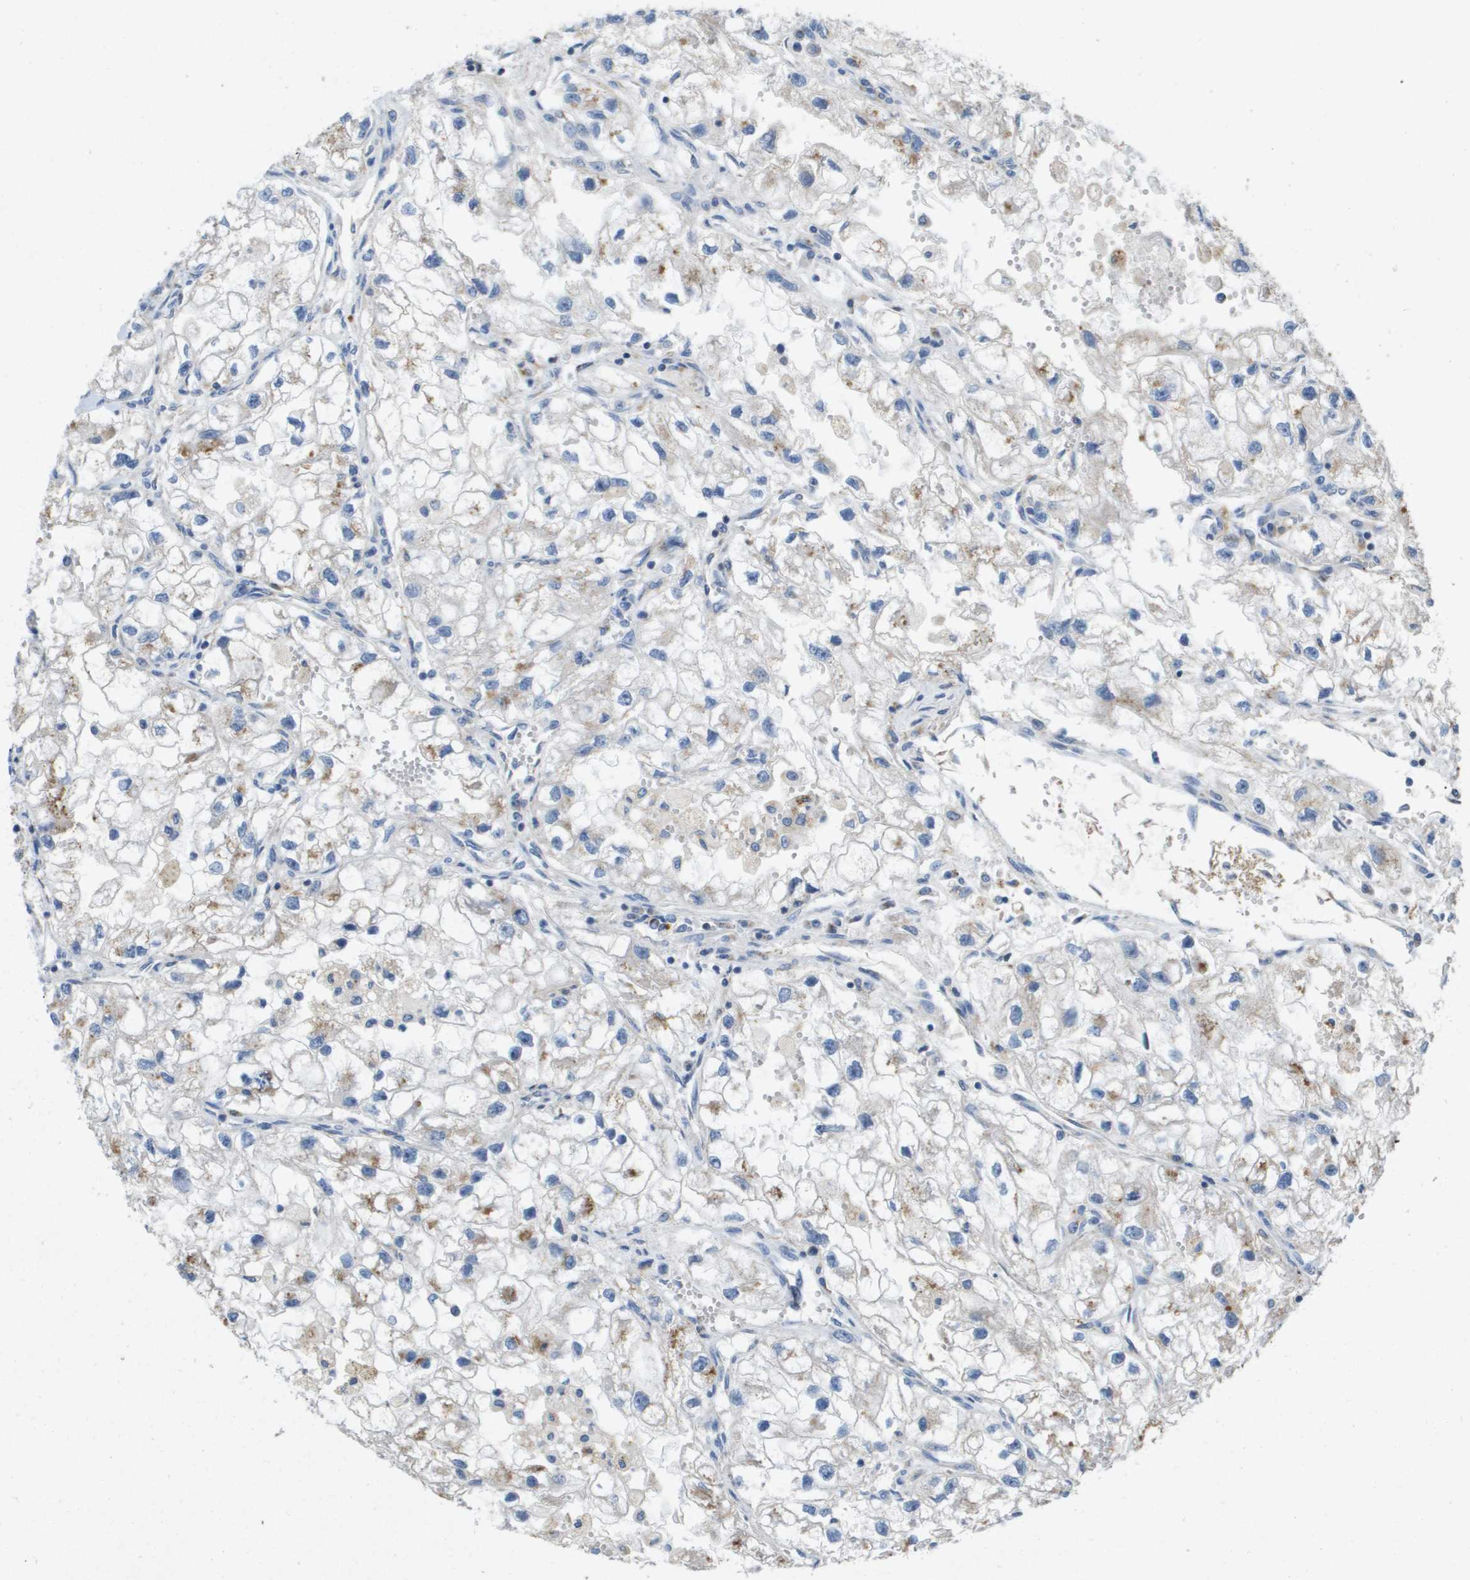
{"staining": {"intensity": "negative", "quantity": "none", "location": "none"}, "tissue": "renal cancer", "cell_type": "Tumor cells", "image_type": "cancer", "snomed": [{"axis": "morphology", "description": "Adenocarcinoma, NOS"}, {"axis": "topography", "description": "Kidney"}], "caption": "The histopathology image exhibits no staining of tumor cells in renal cancer (adenocarcinoma). The staining was performed using DAB (3,3'-diaminobenzidine) to visualize the protein expression in brown, while the nuclei were stained in blue with hematoxylin (Magnification: 20x).", "gene": "B3GNT5", "patient": {"sex": "female", "age": 70}}